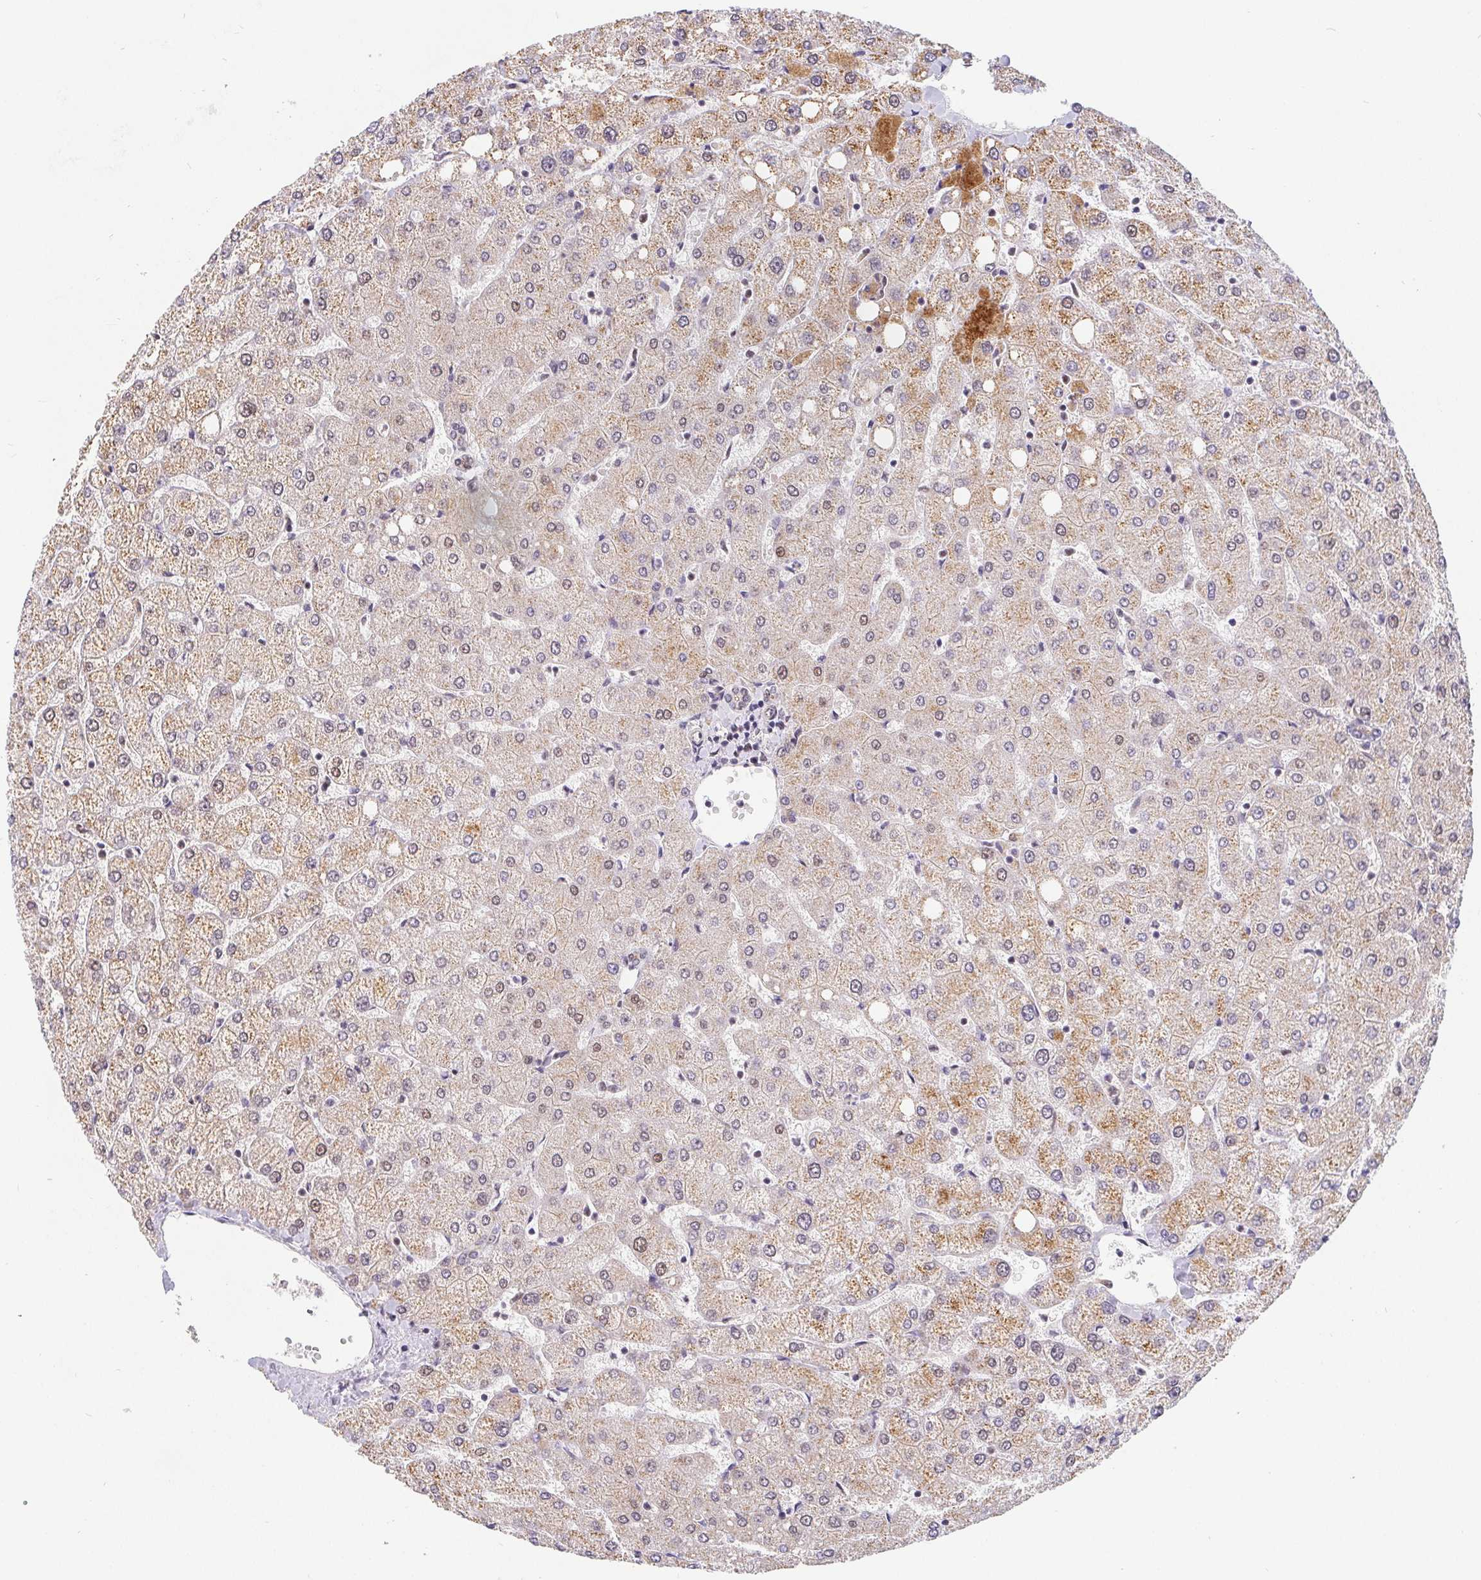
{"staining": {"intensity": "negative", "quantity": "none", "location": "none"}, "tissue": "liver", "cell_type": "Cholangiocytes", "image_type": "normal", "snomed": [{"axis": "morphology", "description": "Normal tissue, NOS"}, {"axis": "topography", "description": "Liver"}], "caption": "Immunohistochemistry photomicrograph of normal liver stained for a protein (brown), which shows no staining in cholangiocytes.", "gene": "POU2F1", "patient": {"sex": "female", "age": 54}}